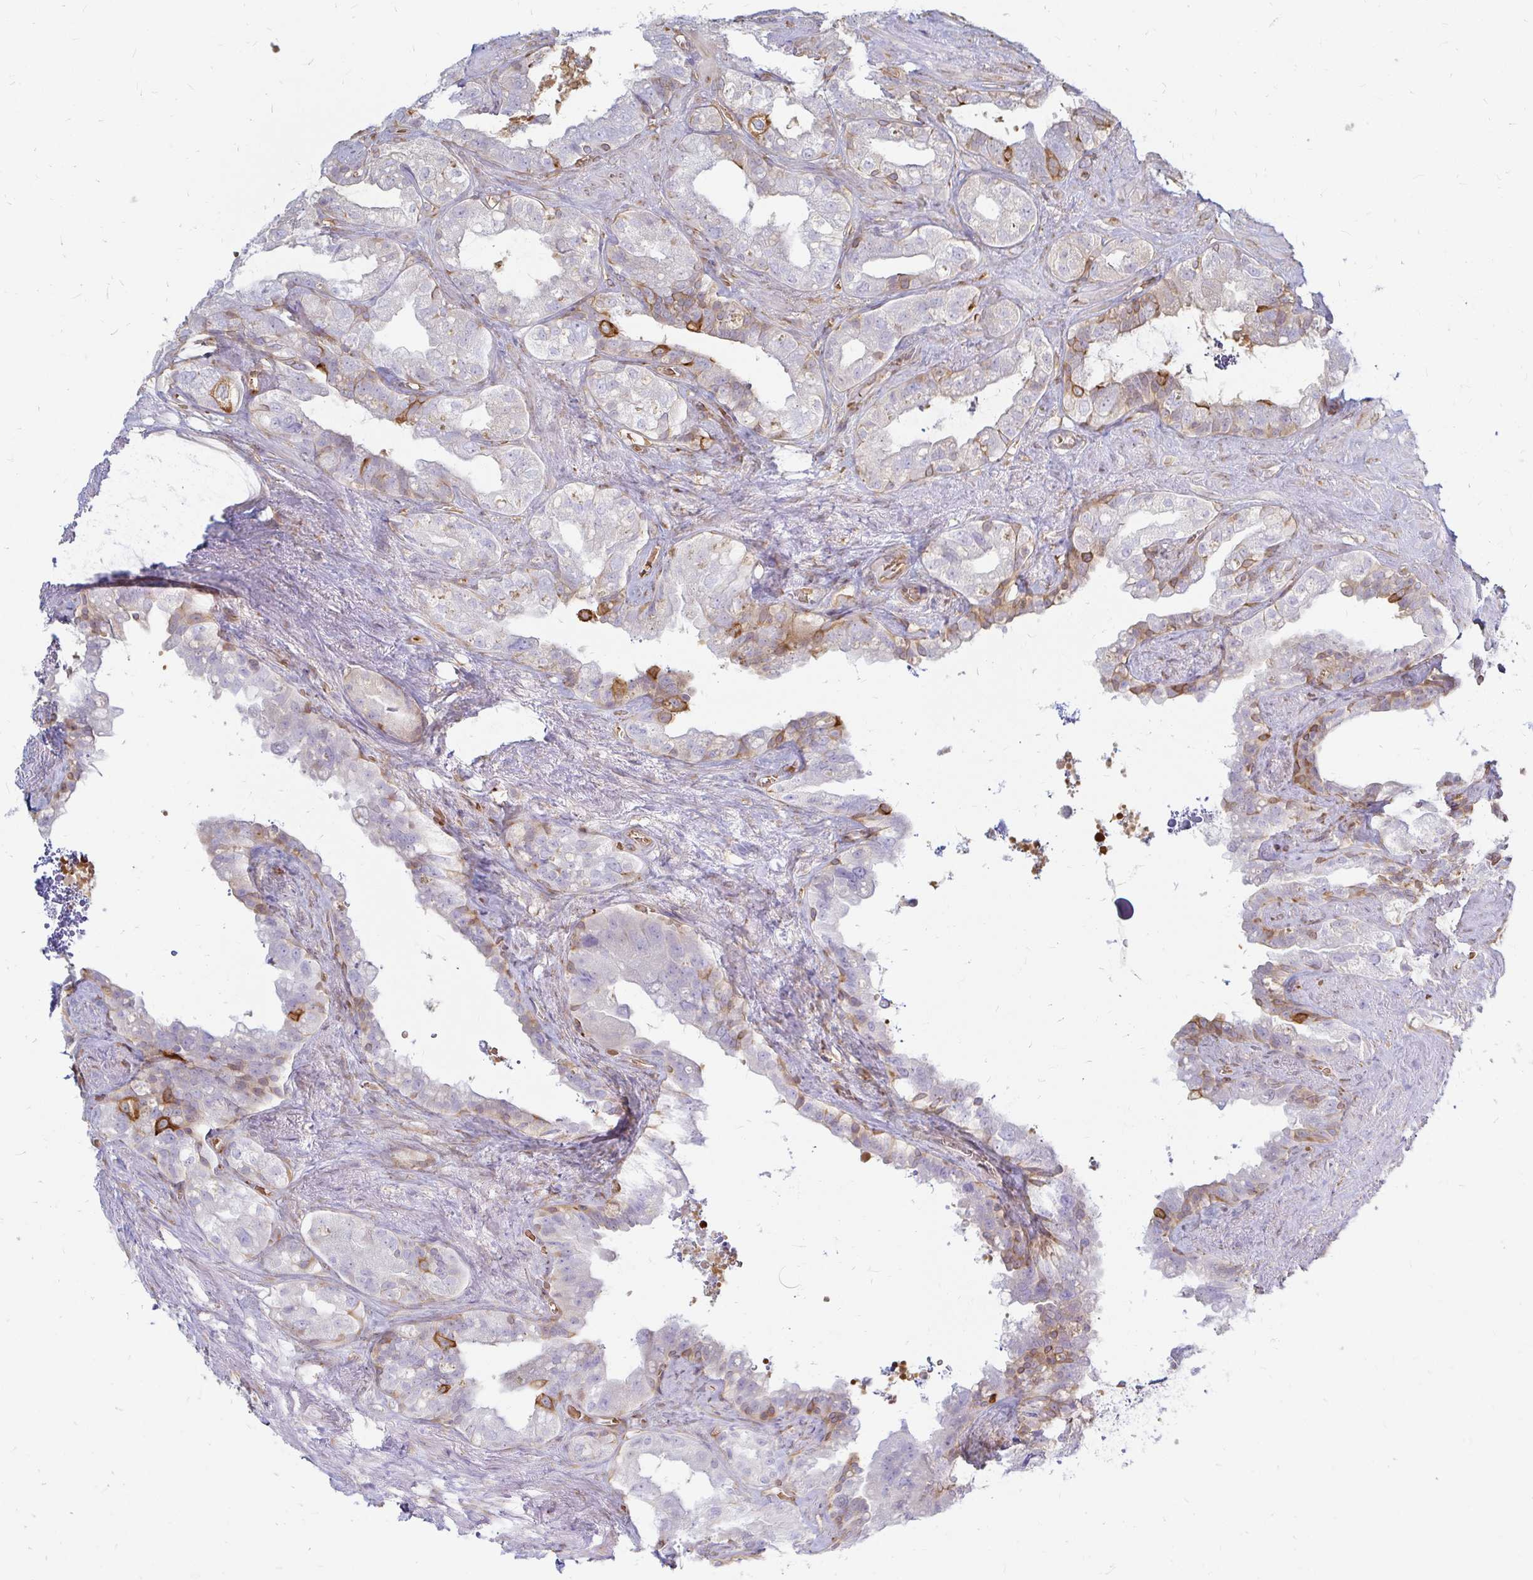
{"staining": {"intensity": "moderate", "quantity": "<25%", "location": "cytoplasmic/membranous"}, "tissue": "seminal vesicle", "cell_type": "Glandular cells", "image_type": "normal", "snomed": [{"axis": "morphology", "description": "Normal tissue, NOS"}, {"axis": "topography", "description": "Seminal veicle"}, {"axis": "topography", "description": "Peripheral nerve tissue"}], "caption": "This photomicrograph displays IHC staining of unremarkable human seminal vesicle, with low moderate cytoplasmic/membranous positivity in approximately <25% of glandular cells.", "gene": "CAST", "patient": {"sex": "male", "age": 76}}